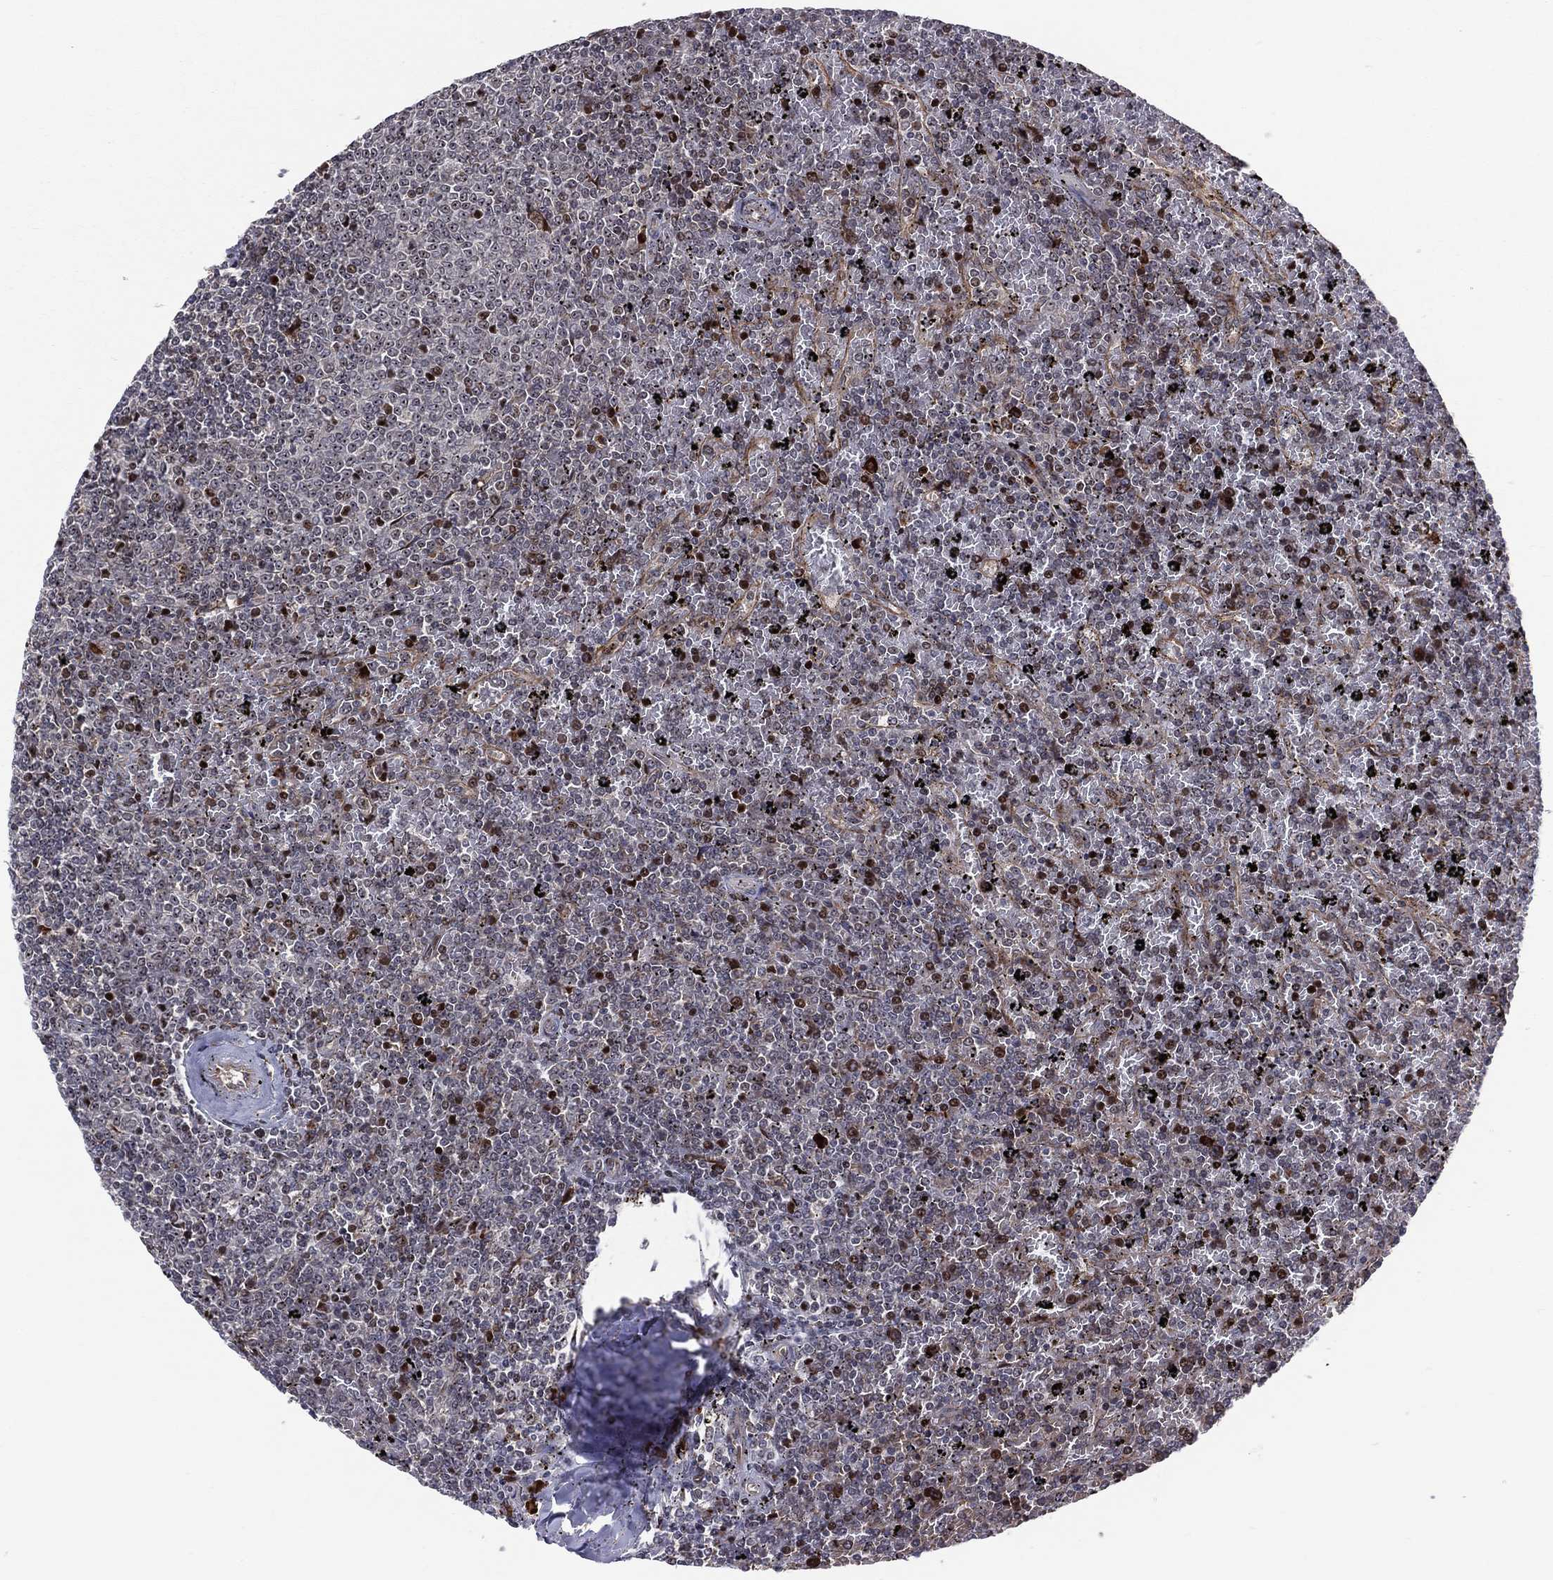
{"staining": {"intensity": "moderate", "quantity": "<25%", "location": "nuclear"}, "tissue": "lymphoma", "cell_type": "Tumor cells", "image_type": "cancer", "snomed": [{"axis": "morphology", "description": "Malignant lymphoma, non-Hodgkin's type, Low grade"}, {"axis": "topography", "description": "Spleen"}], "caption": "Protein staining of lymphoma tissue demonstrates moderate nuclear staining in about <25% of tumor cells.", "gene": "VHL", "patient": {"sex": "female", "age": 77}}